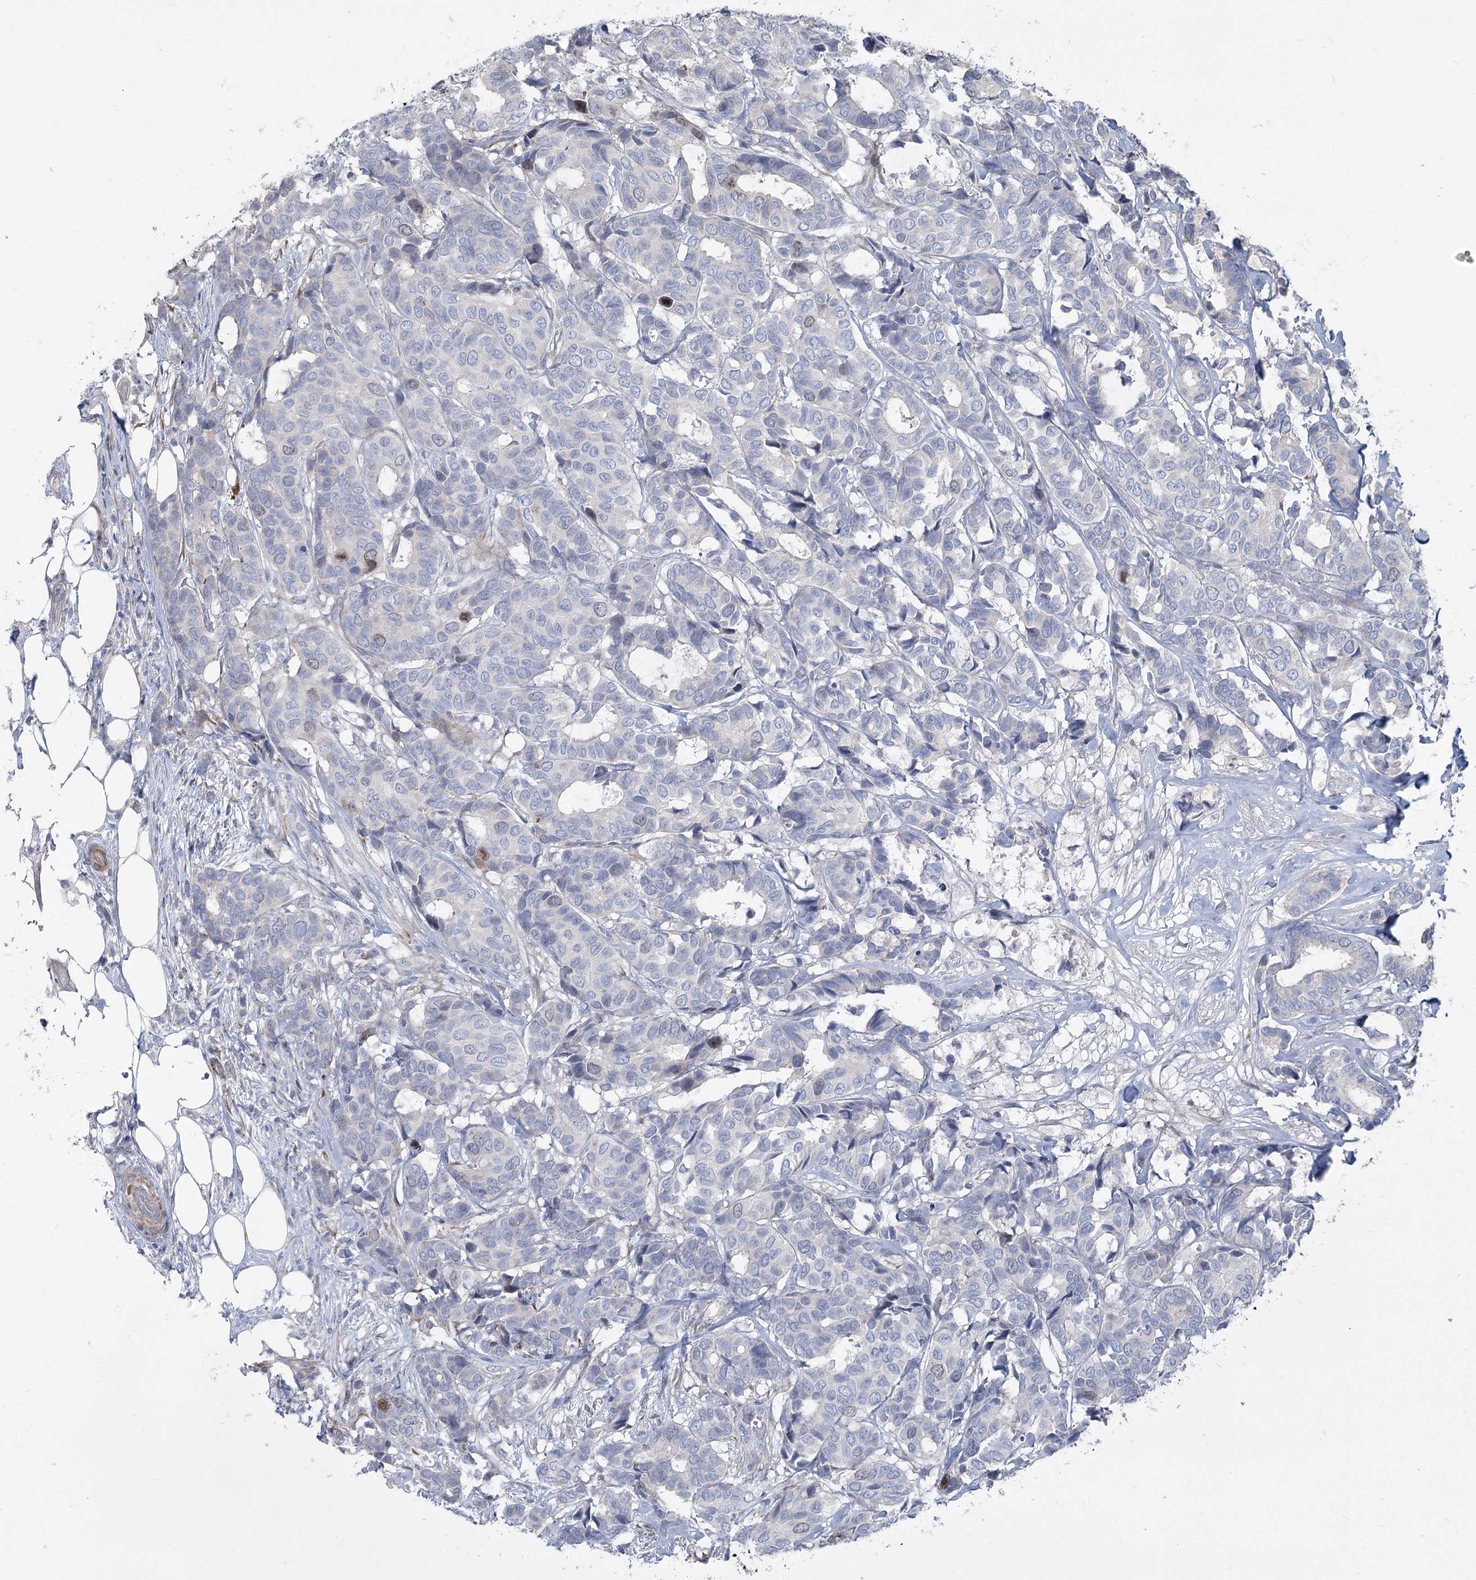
{"staining": {"intensity": "weak", "quantity": "<25%", "location": "cytoplasmic/membranous,nuclear"}, "tissue": "breast cancer", "cell_type": "Tumor cells", "image_type": "cancer", "snomed": [{"axis": "morphology", "description": "Duct carcinoma"}, {"axis": "topography", "description": "Breast"}], "caption": "DAB (3,3'-diaminobenzidine) immunohistochemical staining of breast cancer (infiltrating ductal carcinoma) displays no significant expression in tumor cells. (Brightfield microscopy of DAB immunohistochemistry at high magnification).", "gene": "ABITRAM", "patient": {"sex": "female", "age": 87}}